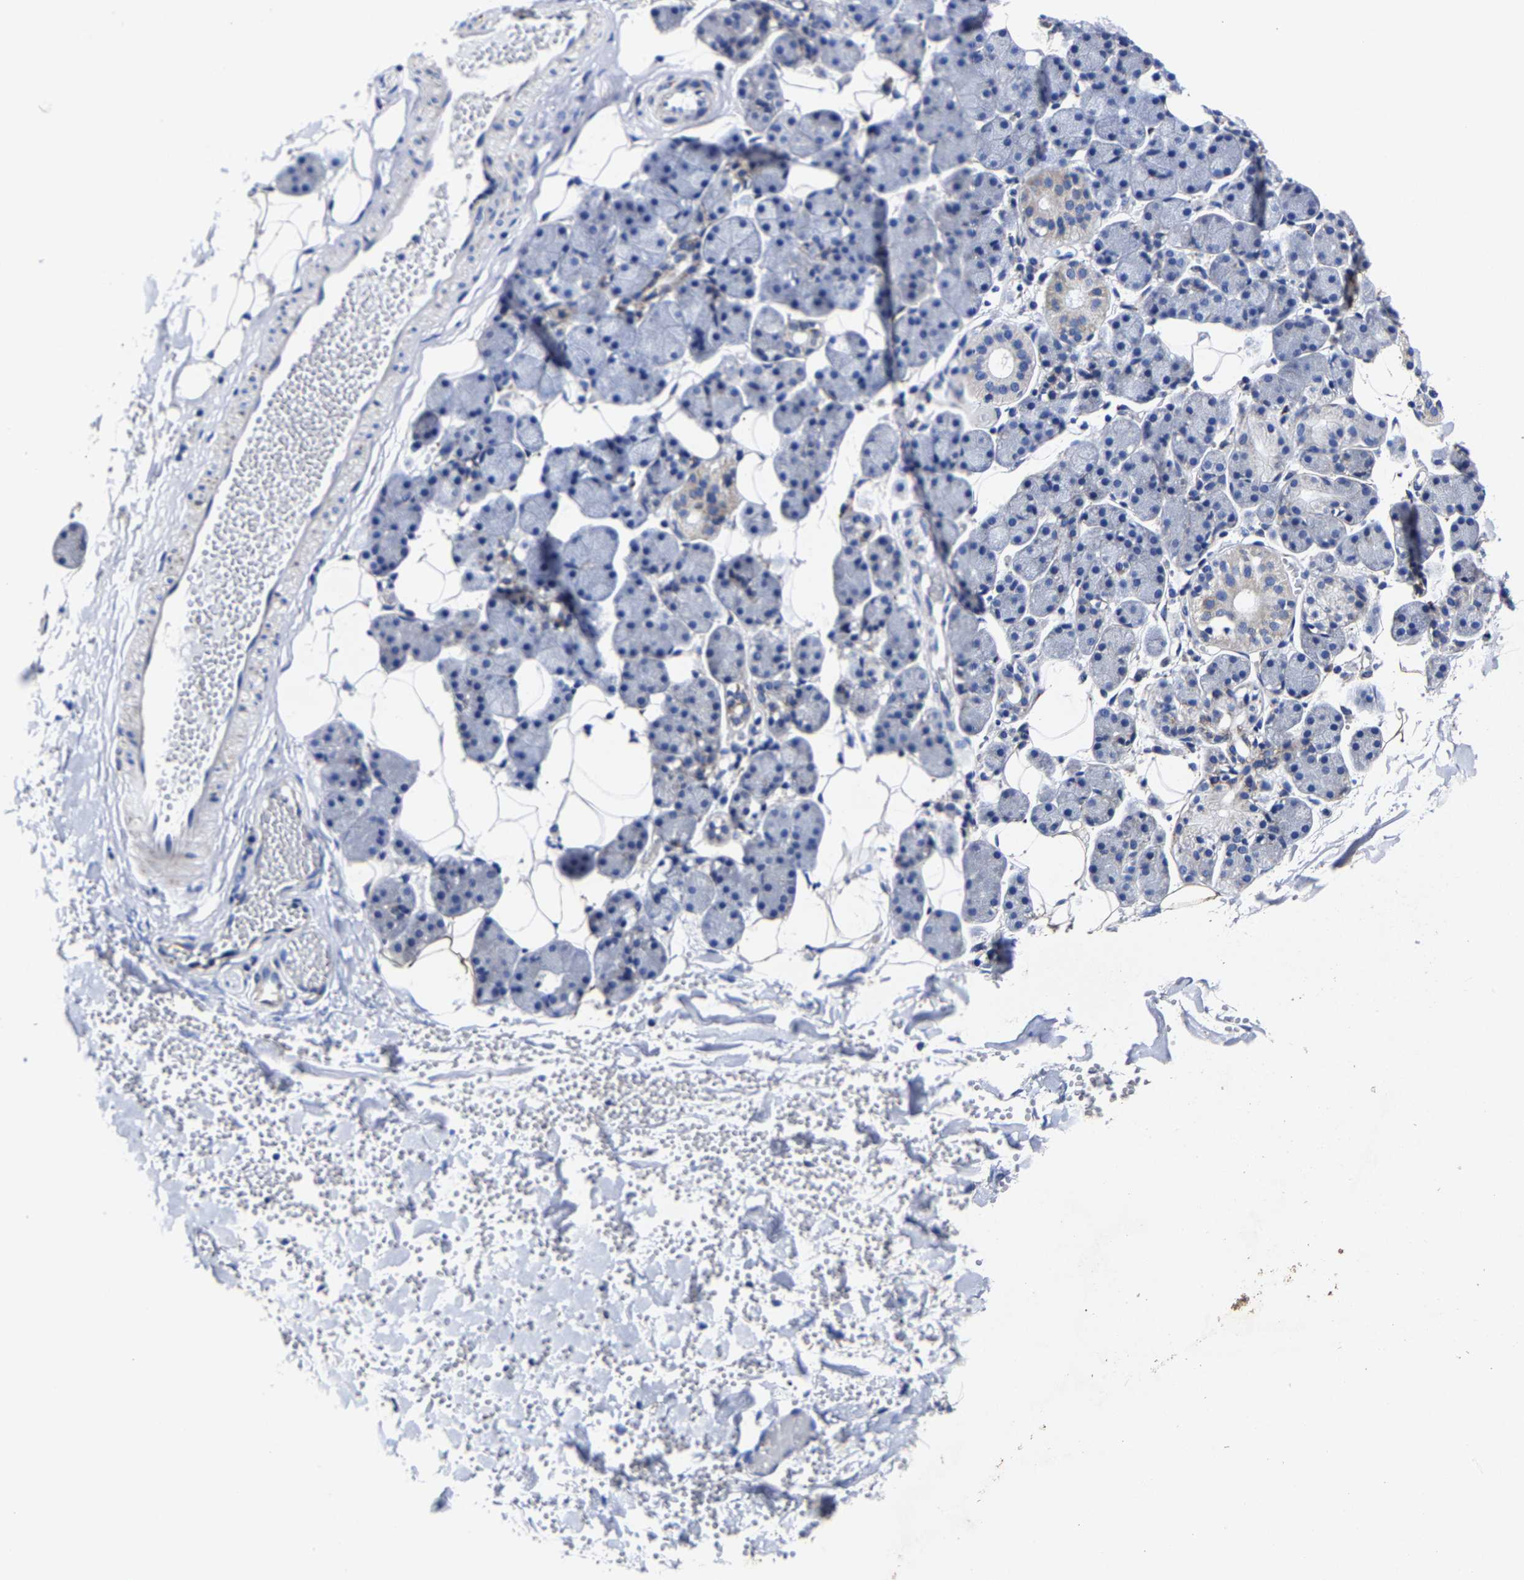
{"staining": {"intensity": "negative", "quantity": "none", "location": "none"}, "tissue": "salivary gland", "cell_type": "Glandular cells", "image_type": "normal", "snomed": [{"axis": "morphology", "description": "Normal tissue, NOS"}, {"axis": "topography", "description": "Salivary gland"}], "caption": "High power microscopy micrograph of an immunohistochemistry (IHC) image of normal salivary gland, revealing no significant staining in glandular cells. (Brightfield microscopy of DAB immunohistochemistry at high magnification).", "gene": "AASS", "patient": {"sex": "female", "age": 33}}